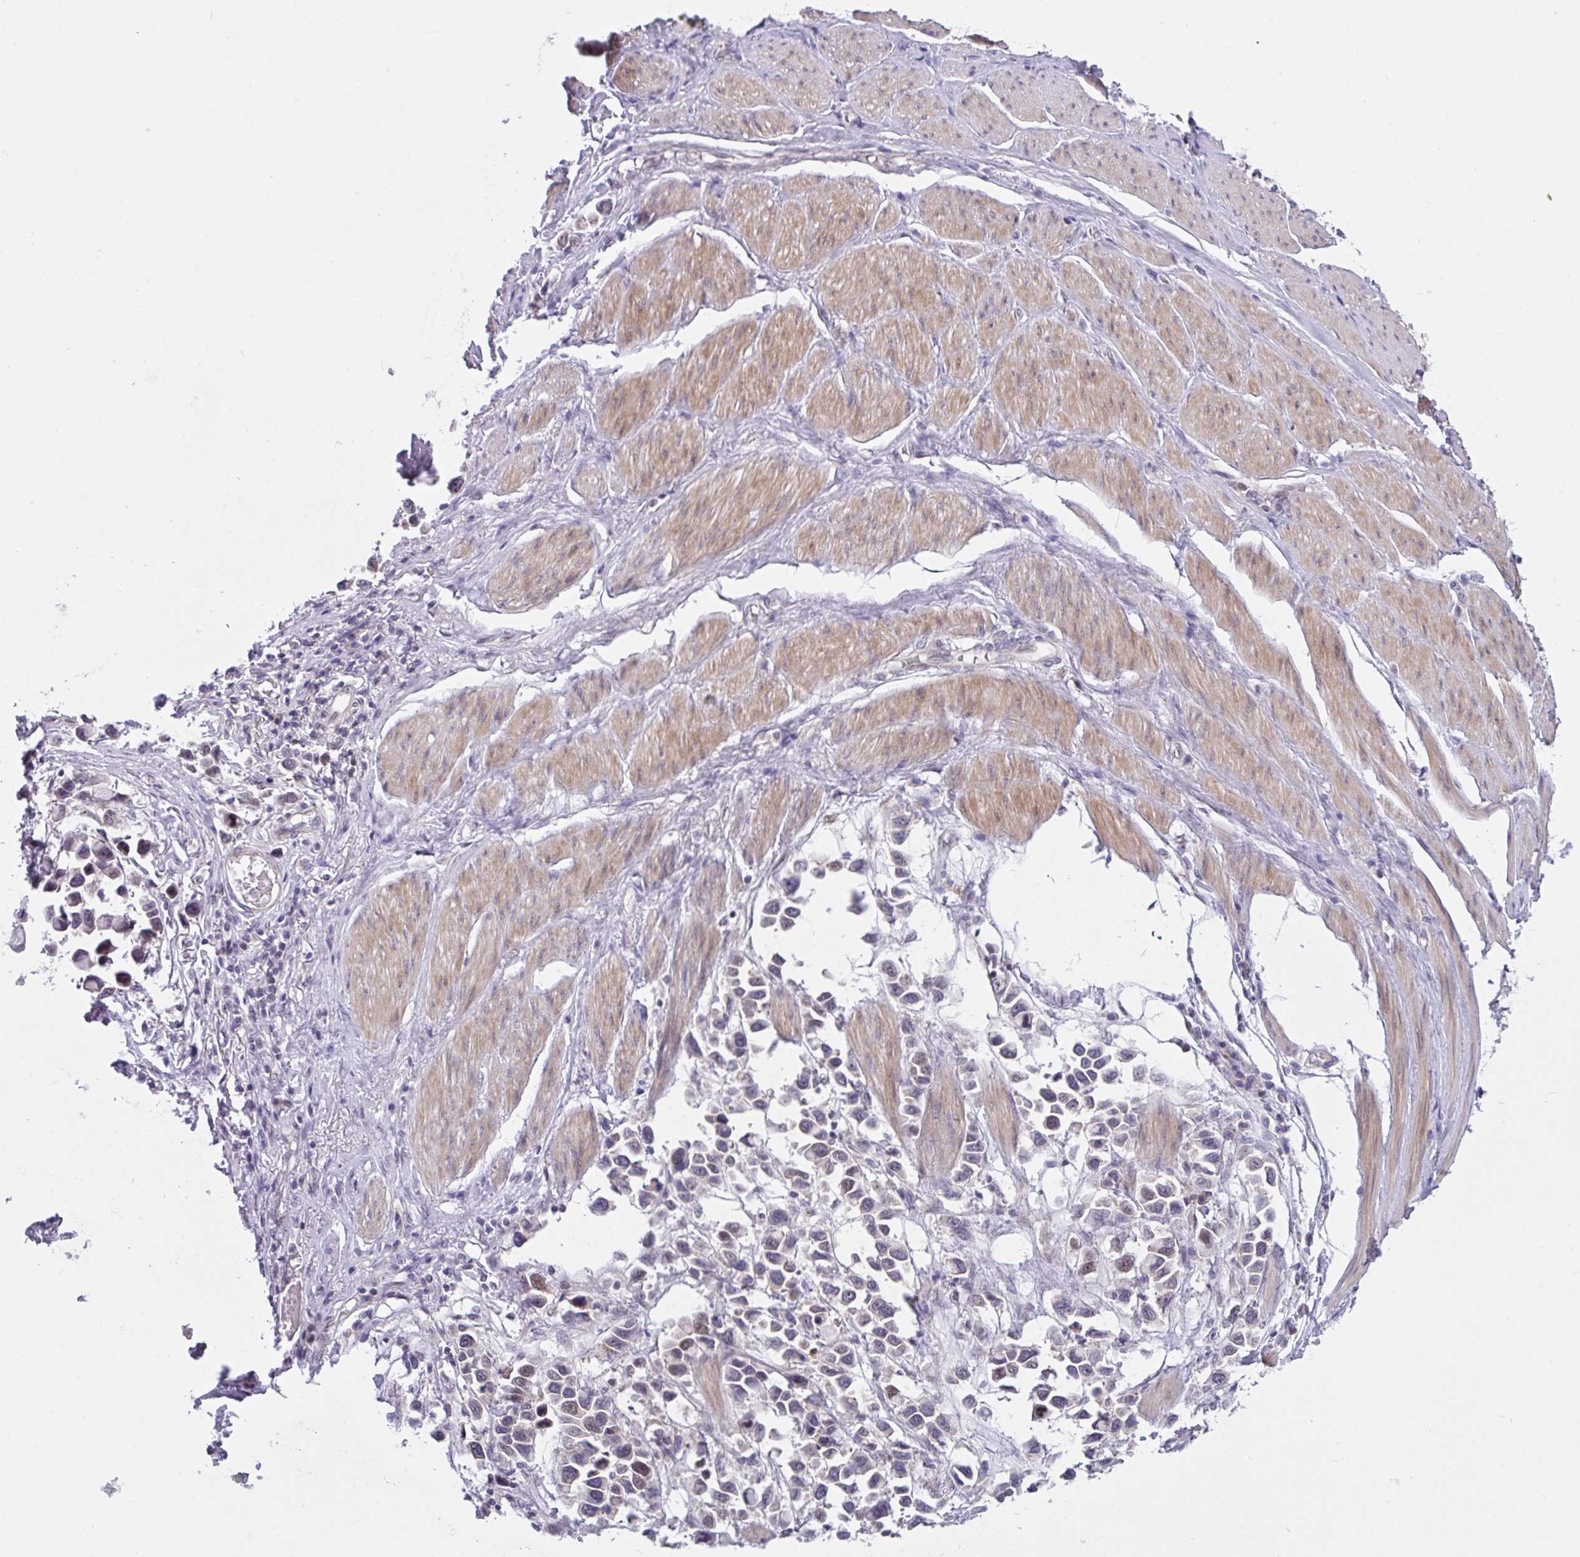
{"staining": {"intensity": "moderate", "quantity": "<25%", "location": "nuclear"}, "tissue": "stomach cancer", "cell_type": "Tumor cells", "image_type": "cancer", "snomed": [{"axis": "morphology", "description": "Adenocarcinoma, NOS"}, {"axis": "topography", "description": "Stomach"}], "caption": "Stomach cancer stained for a protein (brown) exhibits moderate nuclear positive staining in approximately <25% of tumor cells.", "gene": "RBM18", "patient": {"sex": "female", "age": 81}}